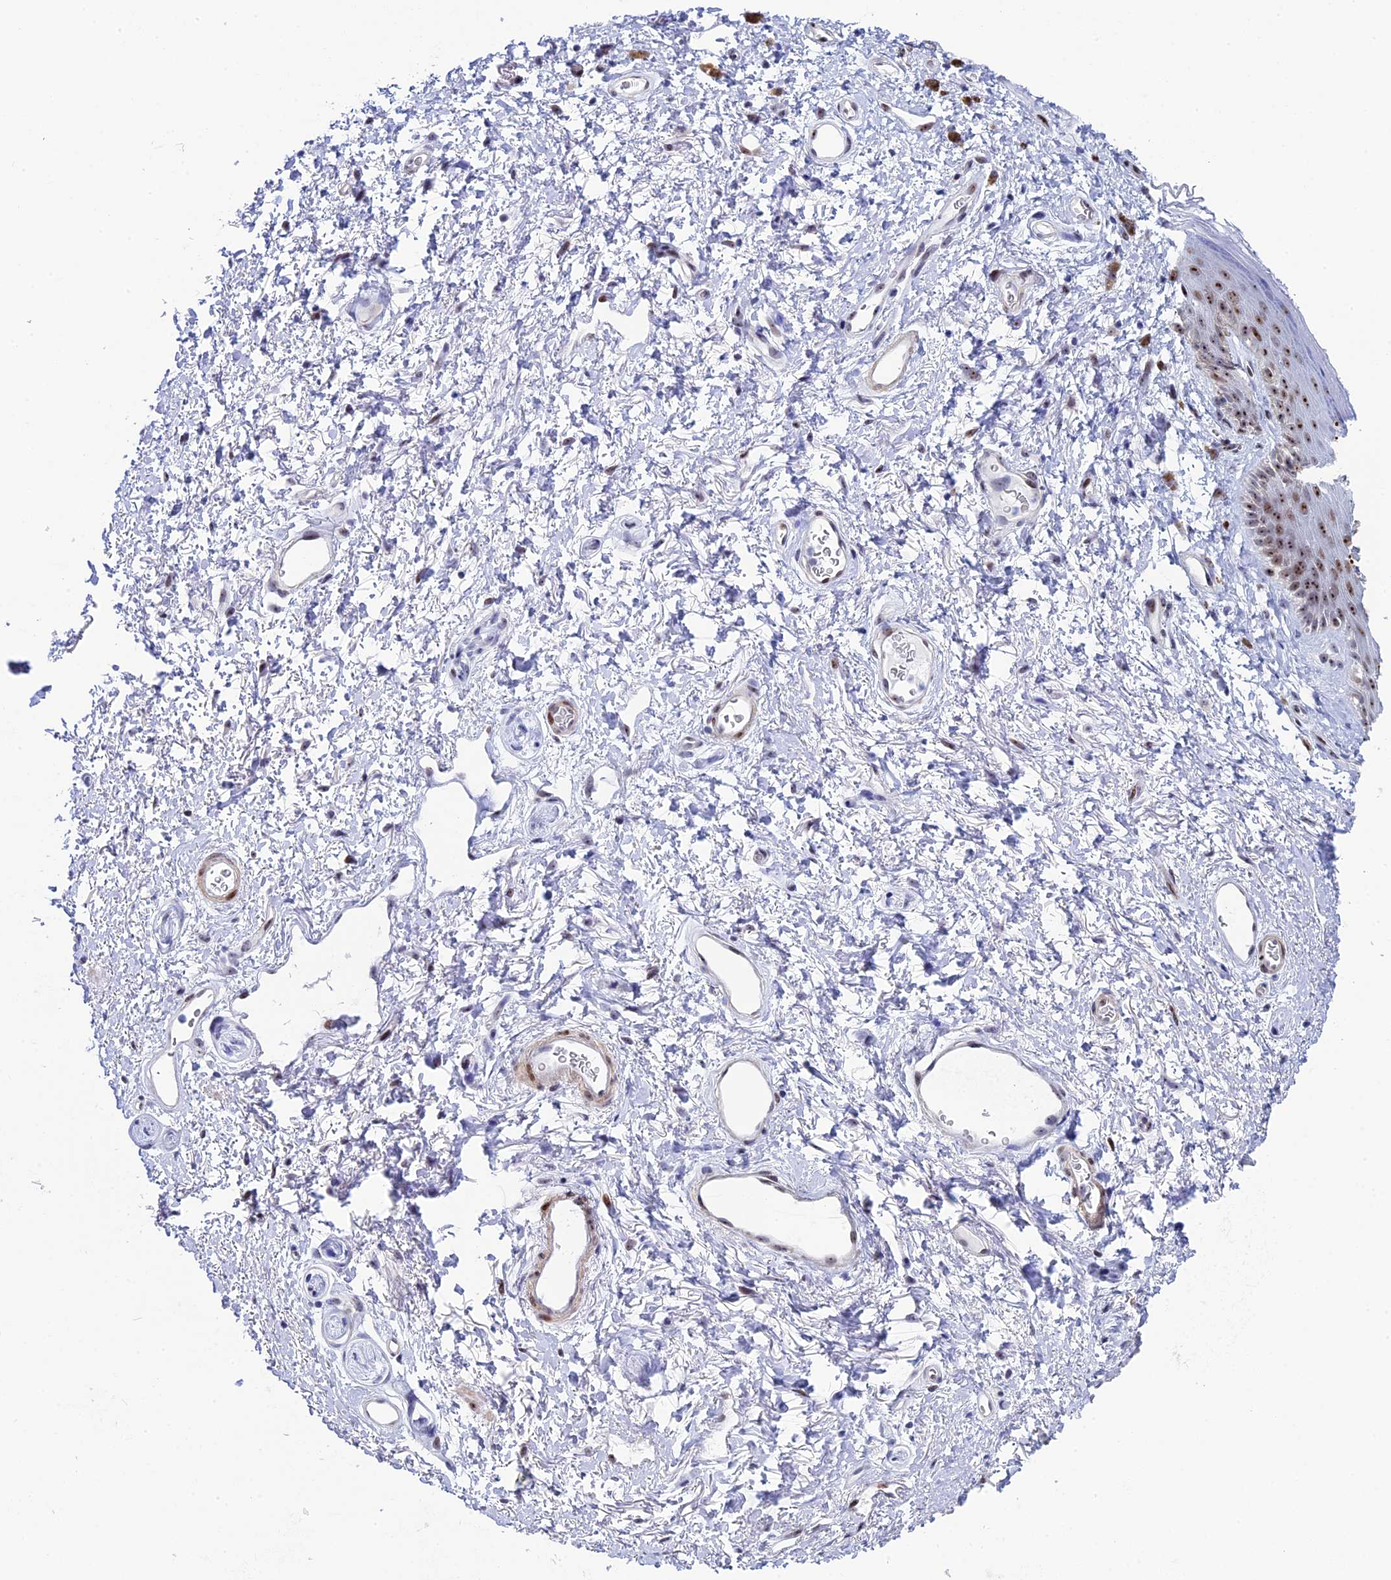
{"staining": {"intensity": "strong", "quantity": "25%-75%", "location": "nuclear"}, "tissue": "skin", "cell_type": "Epidermal cells", "image_type": "normal", "snomed": [{"axis": "morphology", "description": "Normal tissue, NOS"}, {"axis": "topography", "description": "Anal"}], "caption": "A high-resolution photomicrograph shows immunohistochemistry (IHC) staining of unremarkable skin, which displays strong nuclear positivity in about 25%-75% of epidermal cells.", "gene": "CCDC86", "patient": {"sex": "female", "age": 46}}